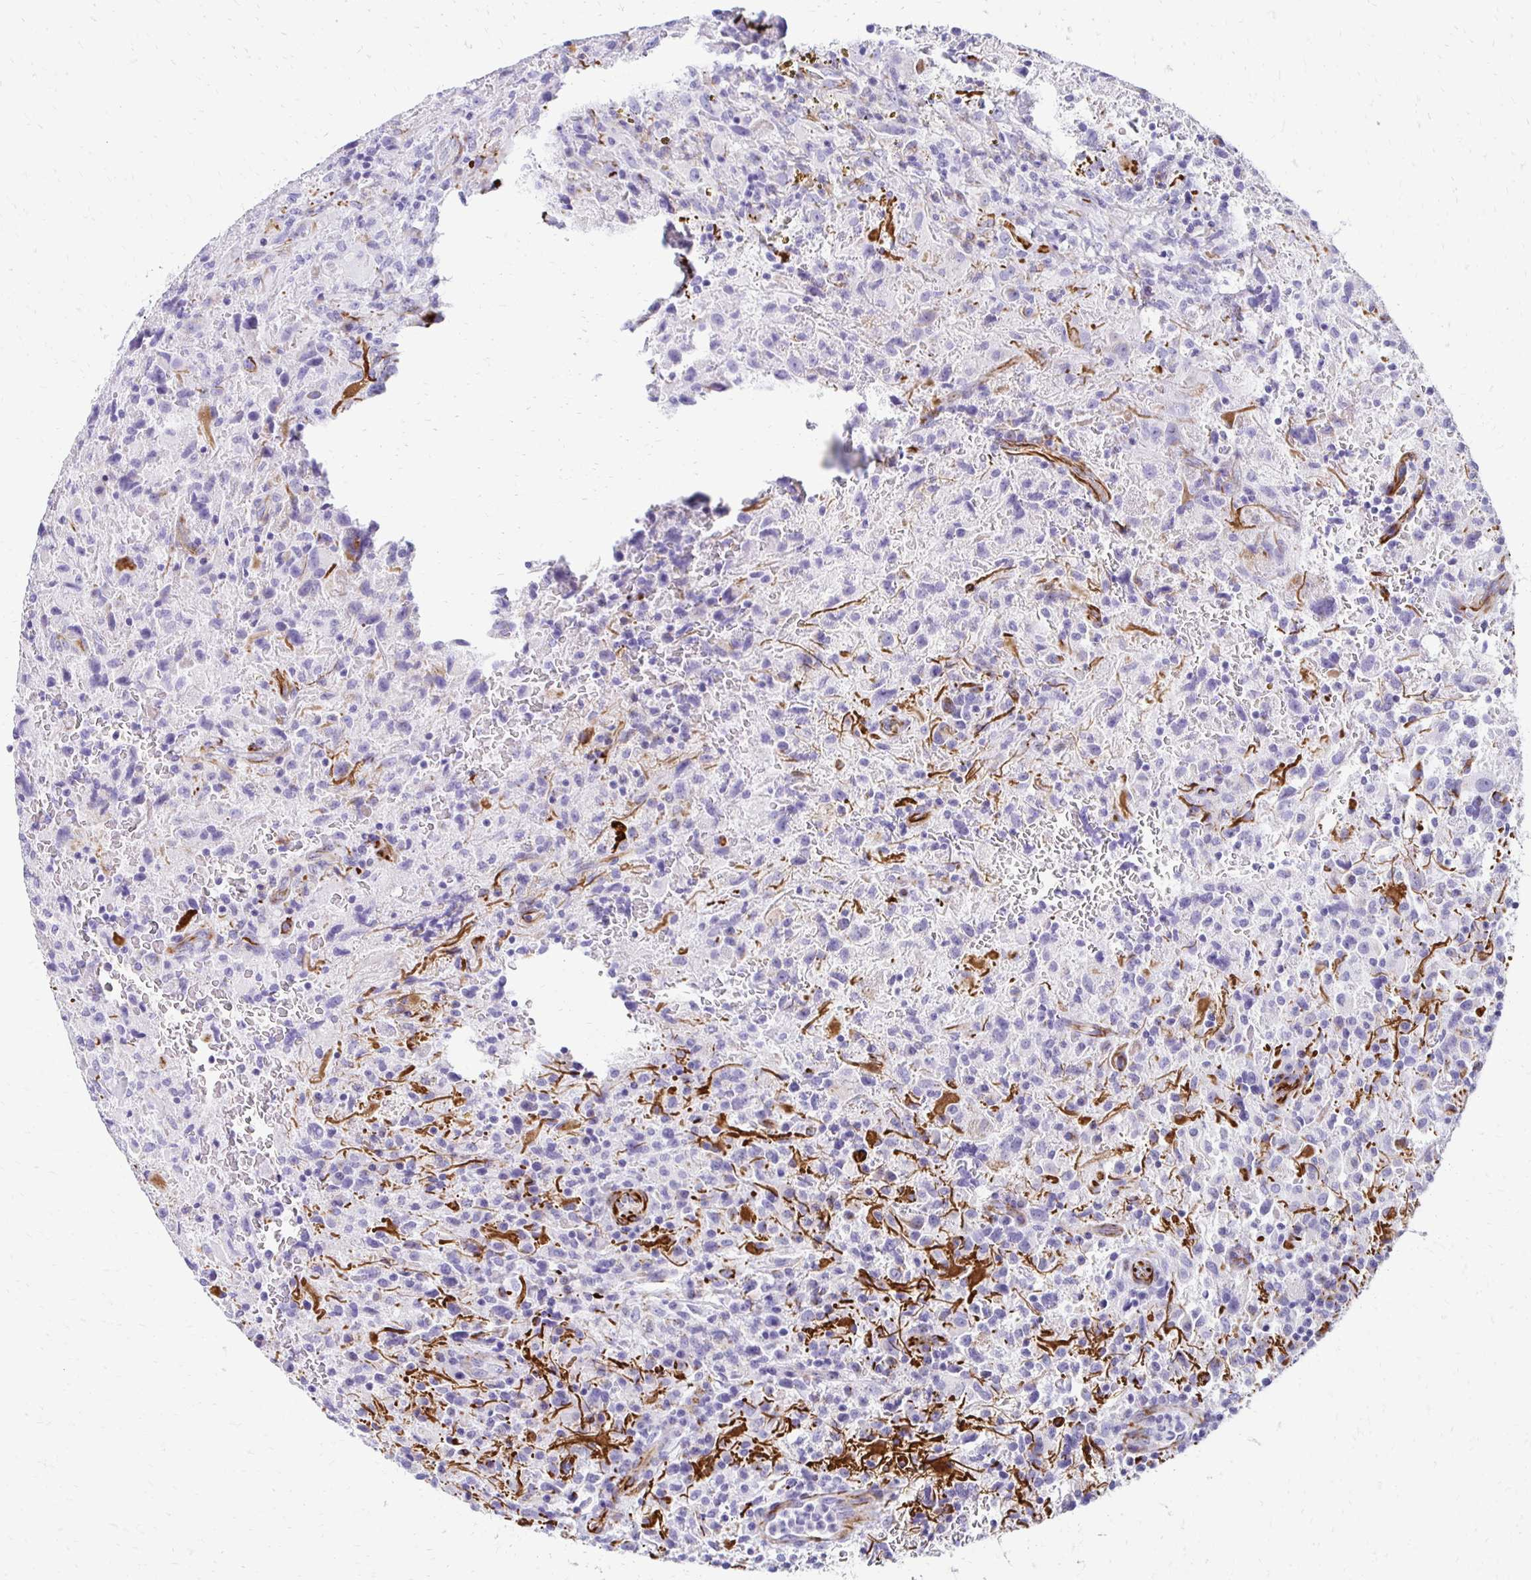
{"staining": {"intensity": "negative", "quantity": "none", "location": "none"}, "tissue": "glioma", "cell_type": "Tumor cells", "image_type": "cancer", "snomed": [{"axis": "morphology", "description": "Glioma, malignant, High grade"}, {"axis": "topography", "description": "Brain"}], "caption": "Immunohistochemistry image of neoplastic tissue: human glioma stained with DAB (3,3'-diaminobenzidine) shows no significant protein staining in tumor cells. (DAB immunohistochemistry visualized using brightfield microscopy, high magnification).", "gene": "TMEM54", "patient": {"sex": "male", "age": 68}}